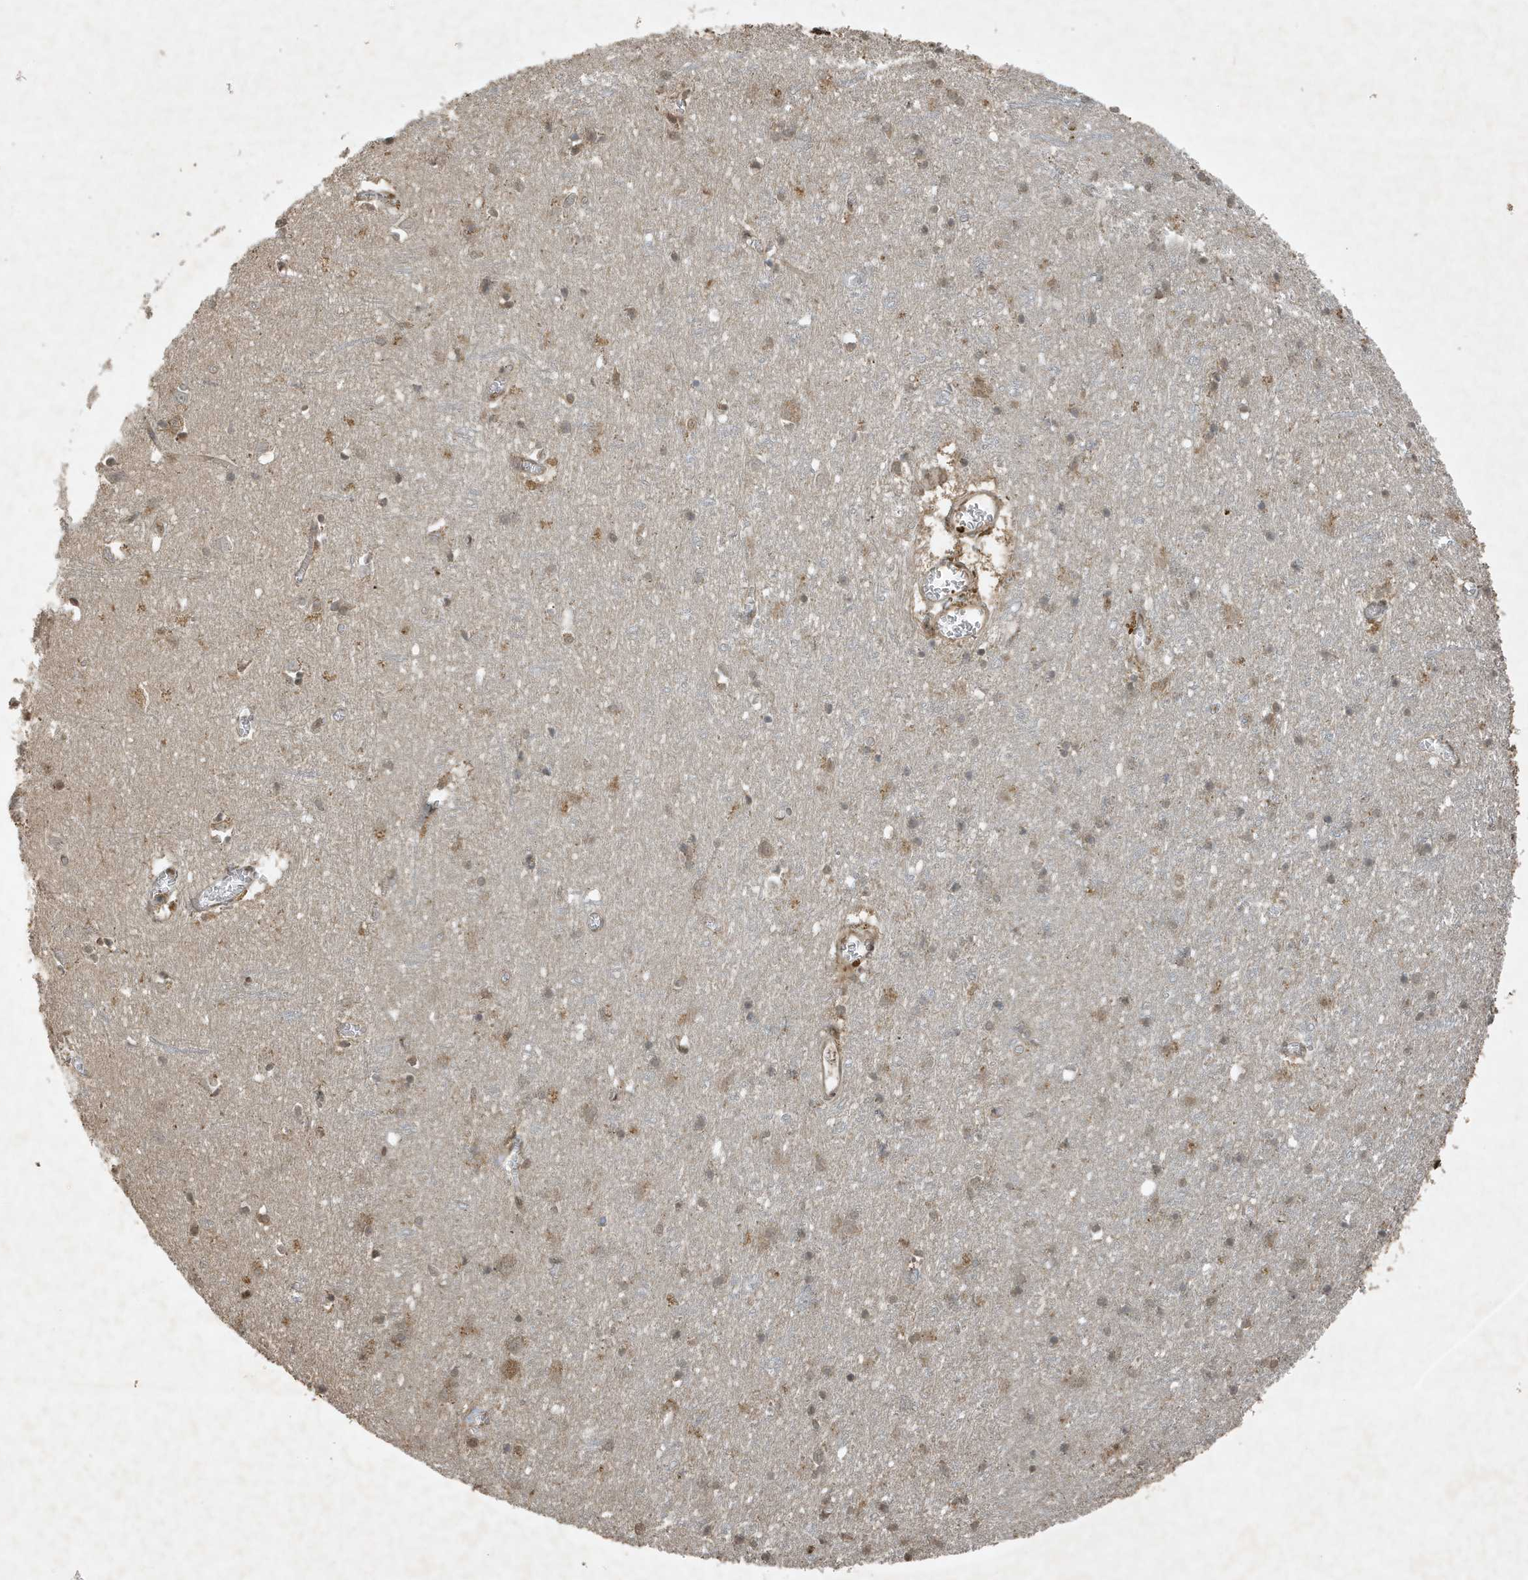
{"staining": {"intensity": "weak", "quantity": ">75%", "location": "cytoplasmic/membranous,nuclear"}, "tissue": "cerebral cortex", "cell_type": "Endothelial cells", "image_type": "normal", "snomed": [{"axis": "morphology", "description": "Normal tissue, NOS"}, {"axis": "topography", "description": "Cerebral cortex"}], "caption": "An IHC histopathology image of unremarkable tissue is shown. Protein staining in brown labels weak cytoplasmic/membranous,nuclear positivity in cerebral cortex within endothelial cells. (DAB IHC with brightfield microscopy, high magnification).", "gene": "HSPA1A", "patient": {"sex": "female", "age": 64}}